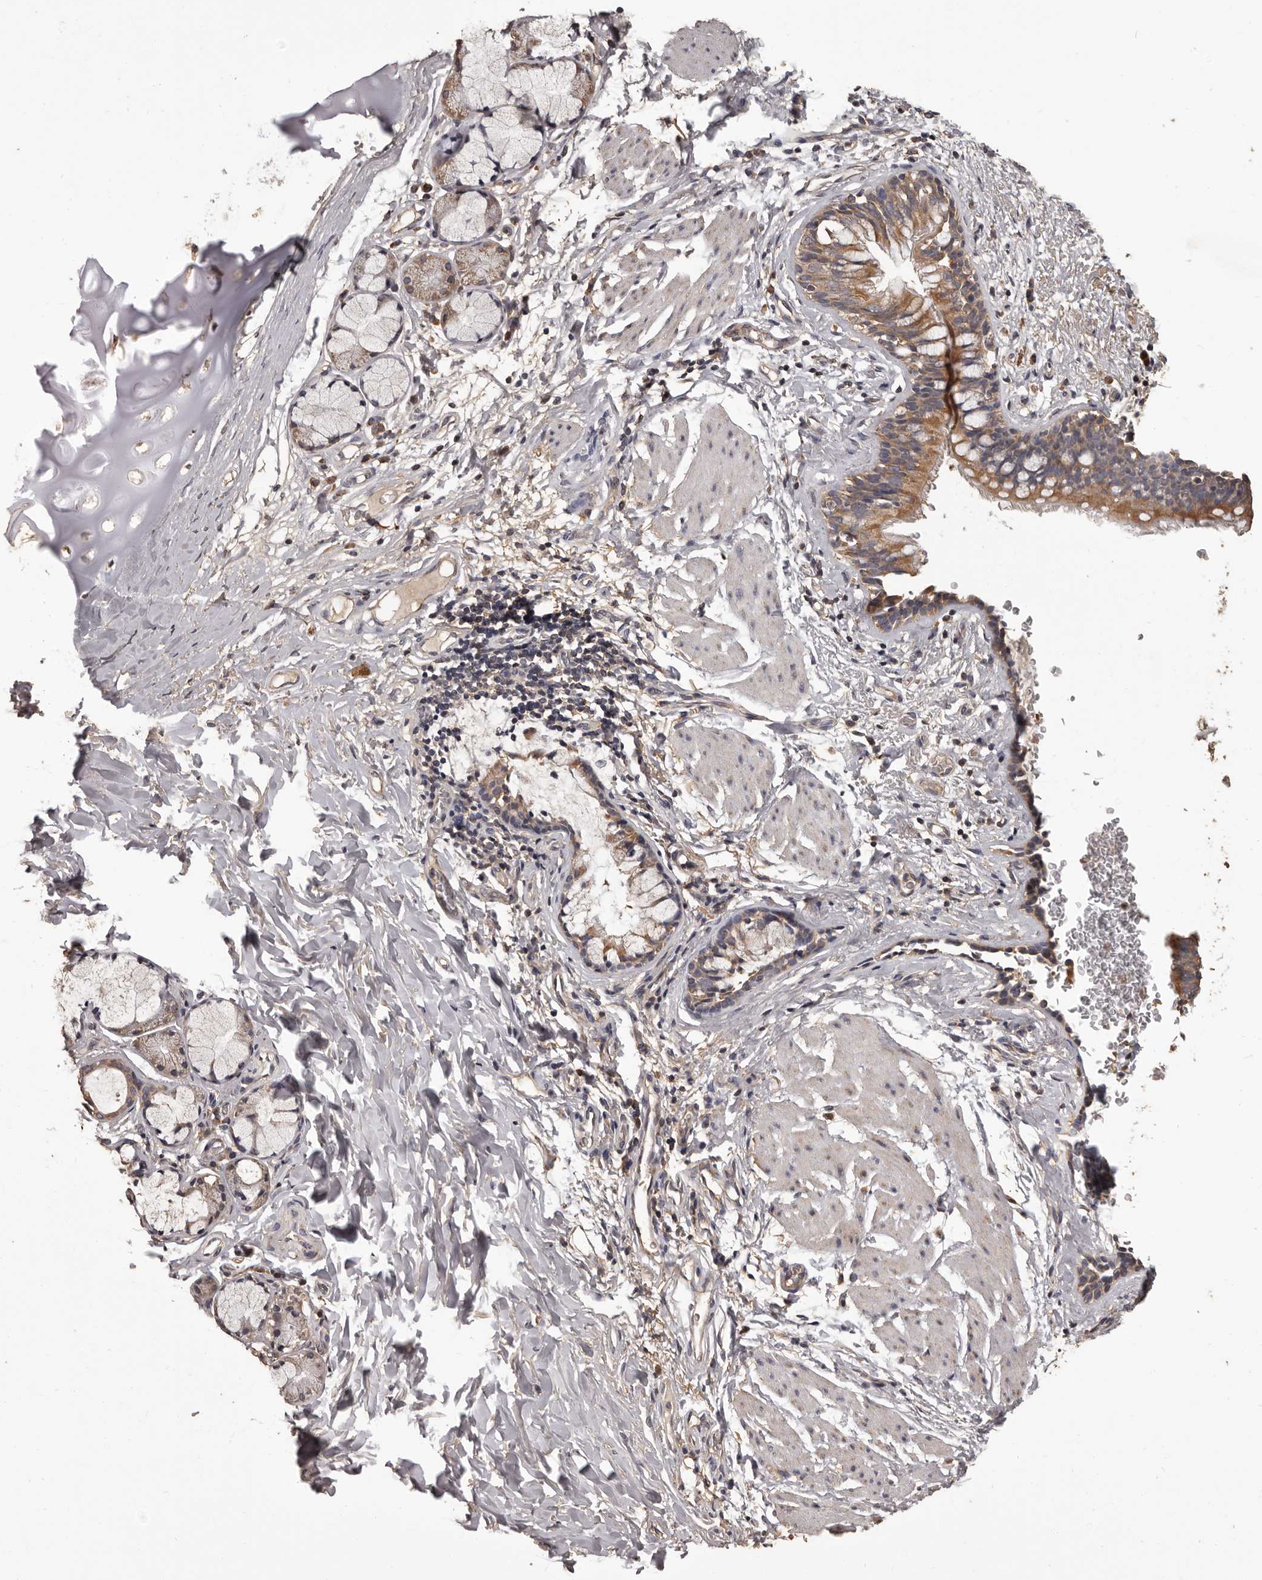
{"staining": {"intensity": "moderate", "quantity": ">75%", "location": "cytoplasmic/membranous"}, "tissue": "bronchus", "cell_type": "Respiratory epithelial cells", "image_type": "normal", "snomed": [{"axis": "morphology", "description": "Normal tissue, NOS"}, {"axis": "topography", "description": "Cartilage tissue"}, {"axis": "topography", "description": "Bronchus"}], "caption": "Immunohistochemistry of unremarkable human bronchus shows medium levels of moderate cytoplasmic/membranous positivity in approximately >75% of respiratory epithelial cells.", "gene": "MGAT5", "patient": {"sex": "female", "age": 36}}